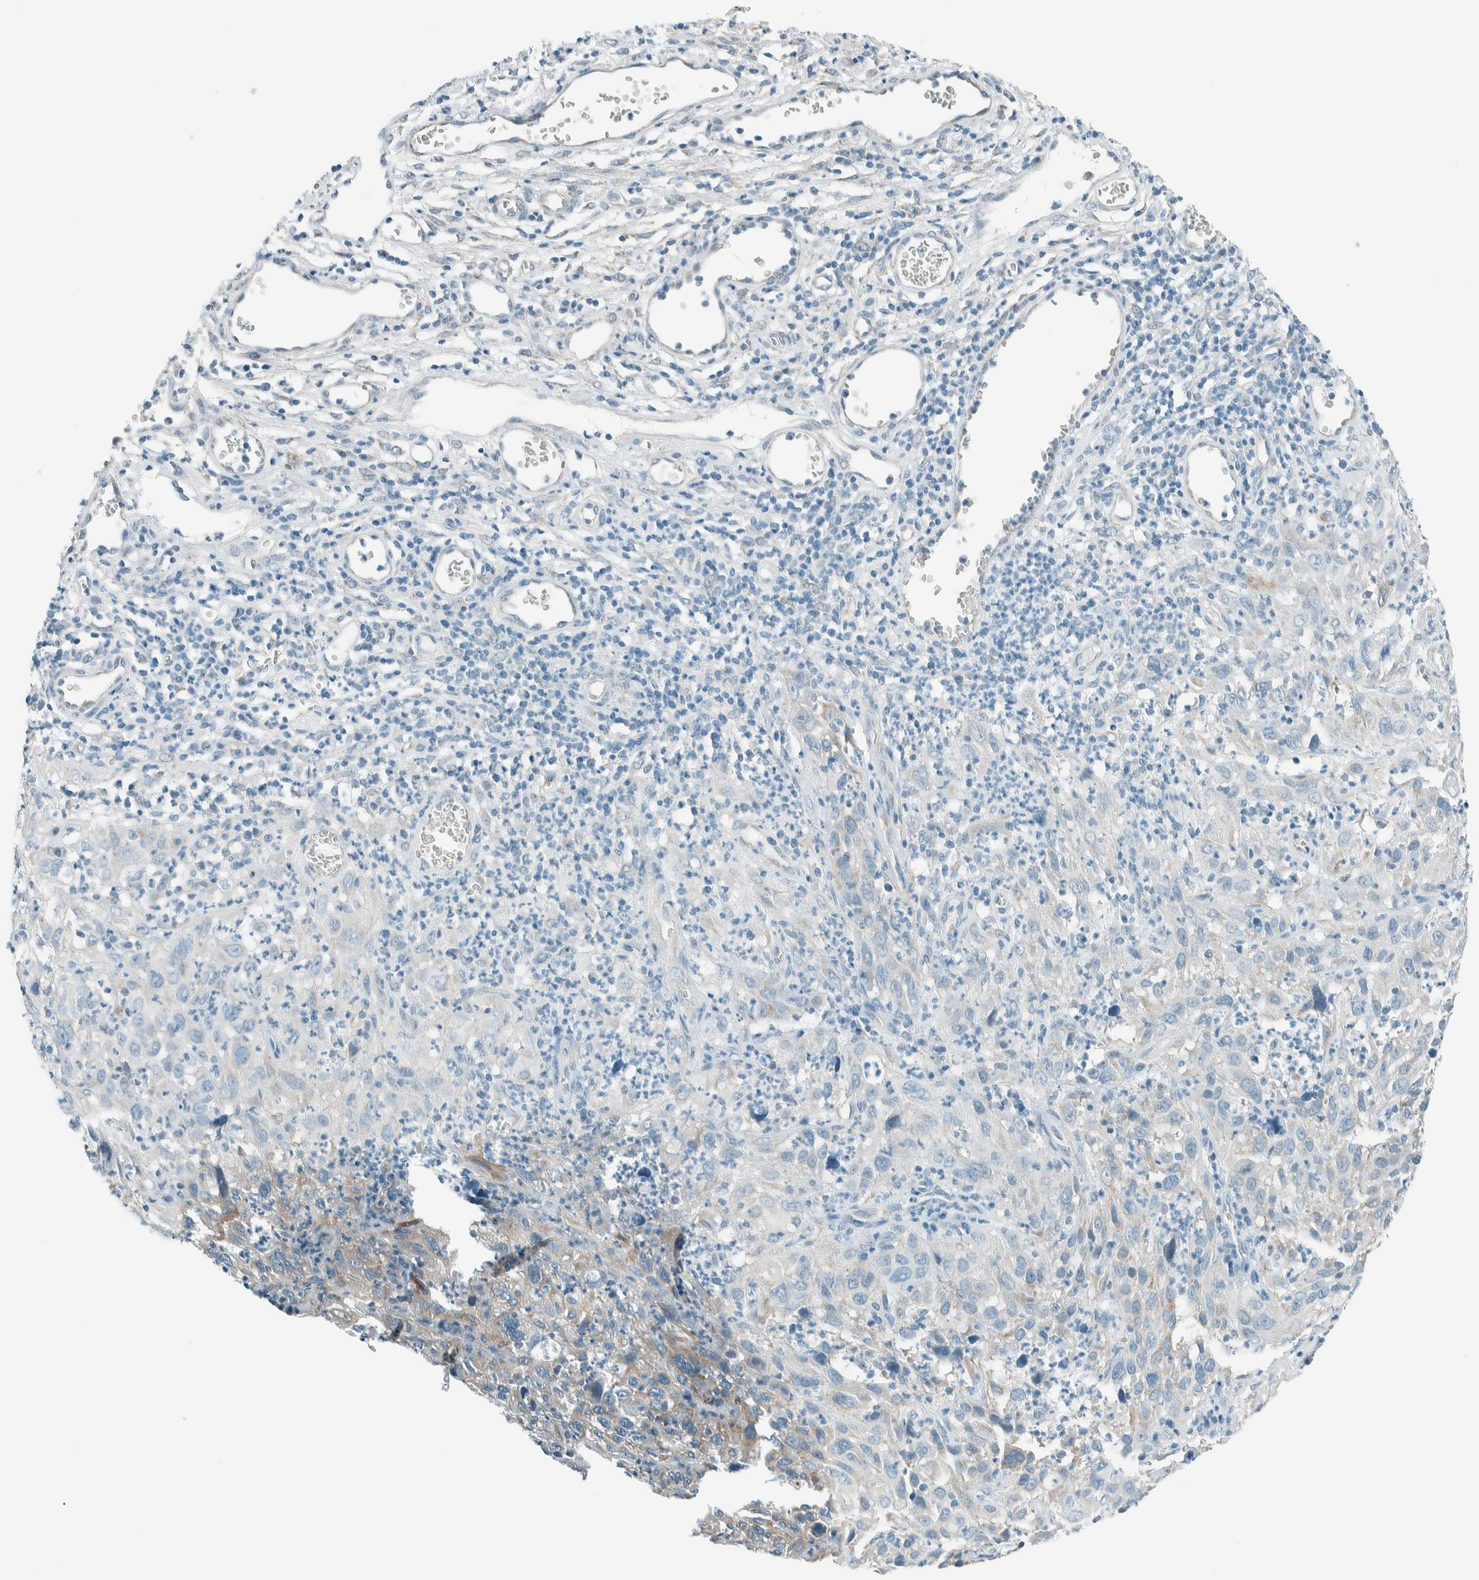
{"staining": {"intensity": "negative", "quantity": "none", "location": "none"}, "tissue": "cervical cancer", "cell_type": "Tumor cells", "image_type": "cancer", "snomed": [{"axis": "morphology", "description": "Squamous cell carcinoma, NOS"}, {"axis": "topography", "description": "Cervix"}], "caption": "This is an immunohistochemistry (IHC) histopathology image of human squamous cell carcinoma (cervical). There is no expression in tumor cells.", "gene": "ALDH7A1", "patient": {"sex": "female", "age": 32}}